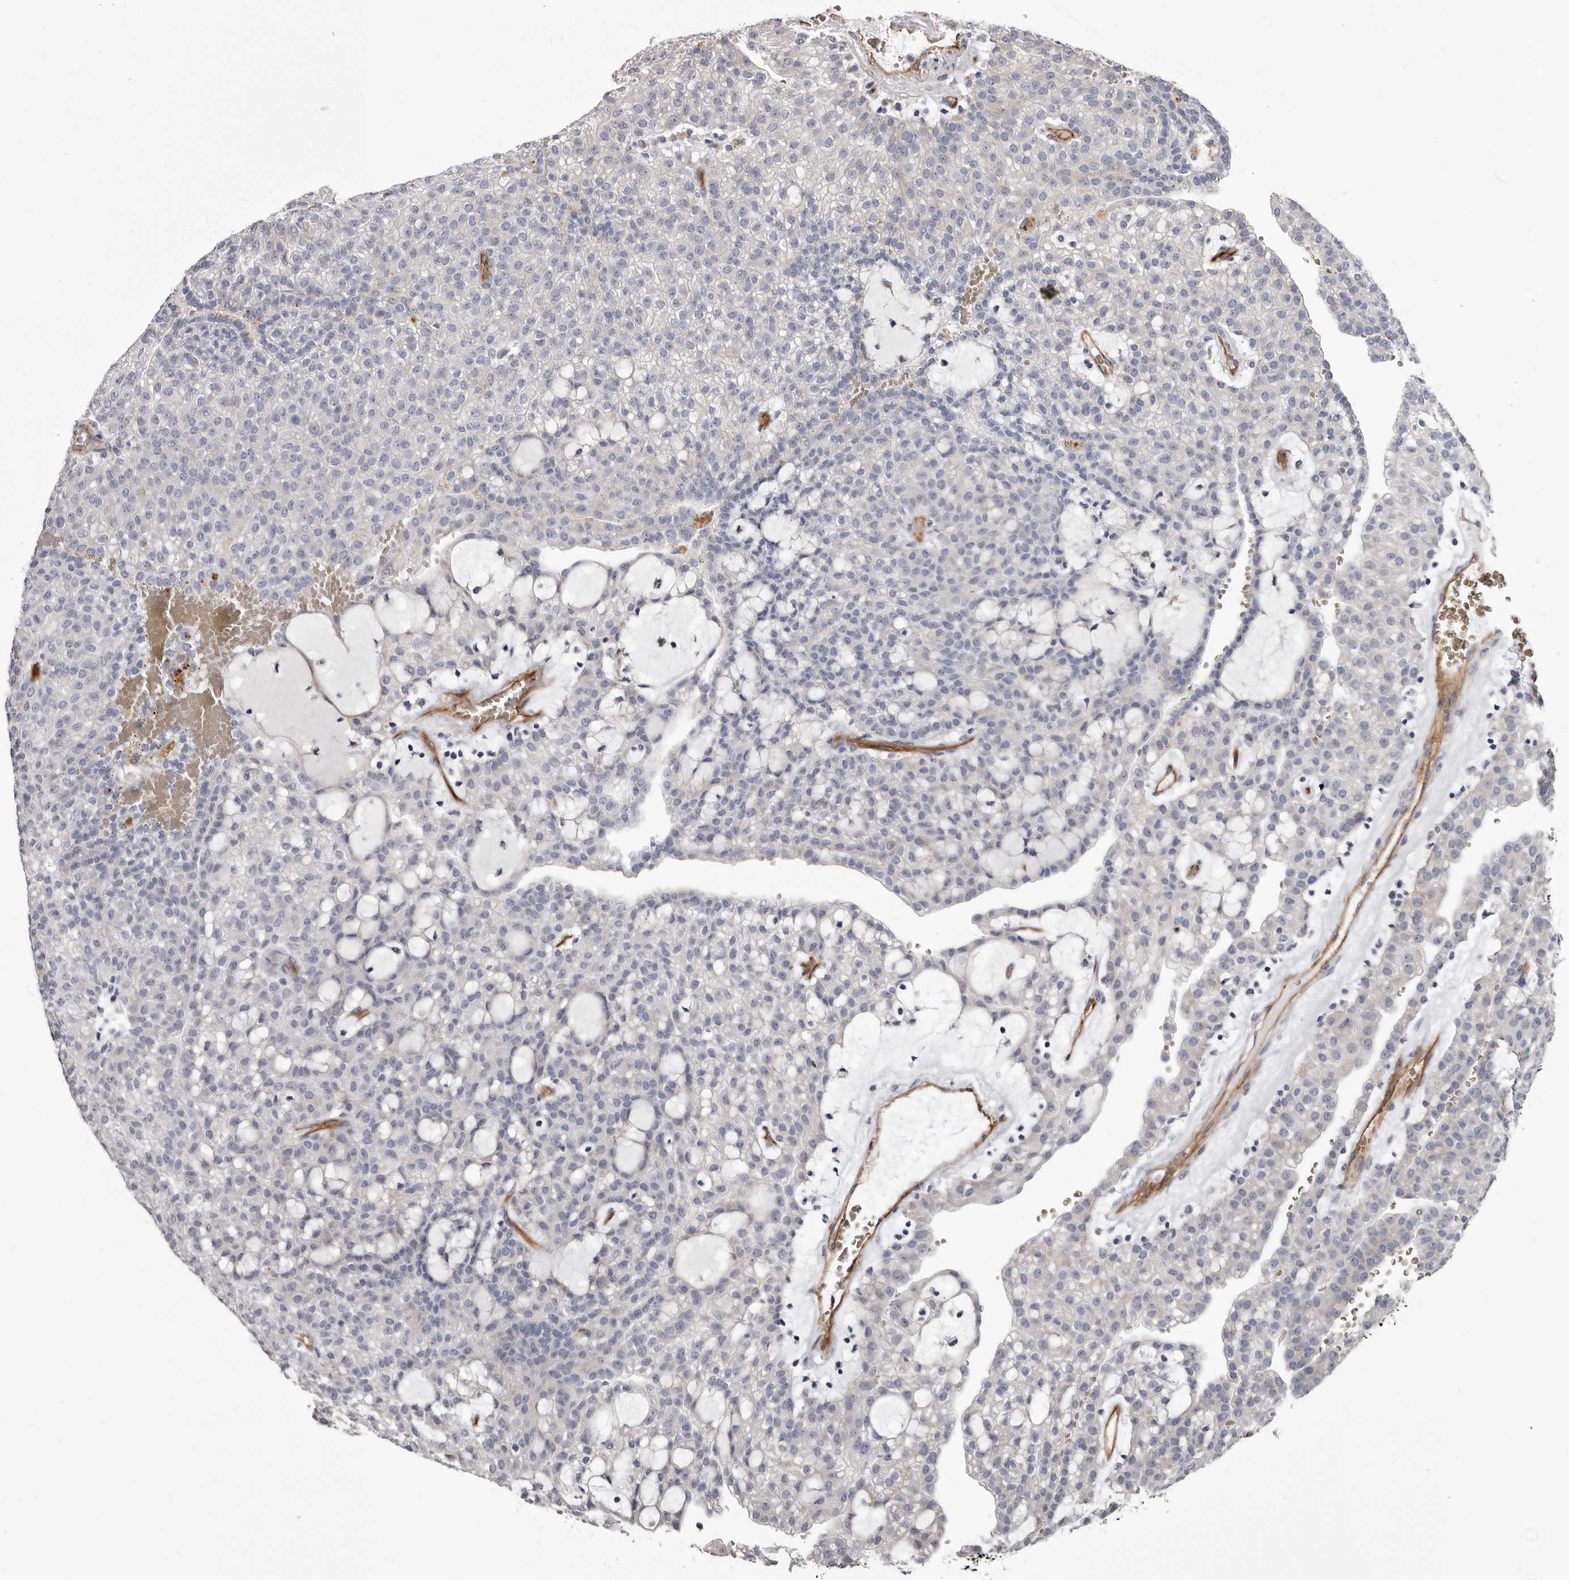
{"staining": {"intensity": "negative", "quantity": "none", "location": "none"}, "tissue": "renal cancer", "cell_type": "Tumor cells", "image_type": "cancer", "snomed": [{"axis": "morphology", "description": "Adenocarcinoma, NOS"}, {"axis": "topography", "description": "Kidney"}], "caption": "Image shows no protein expression in tumor cells of renal cancer tissue.", "gene": "ADGRL4", "patient": {"sex": "male", "age": 63}}